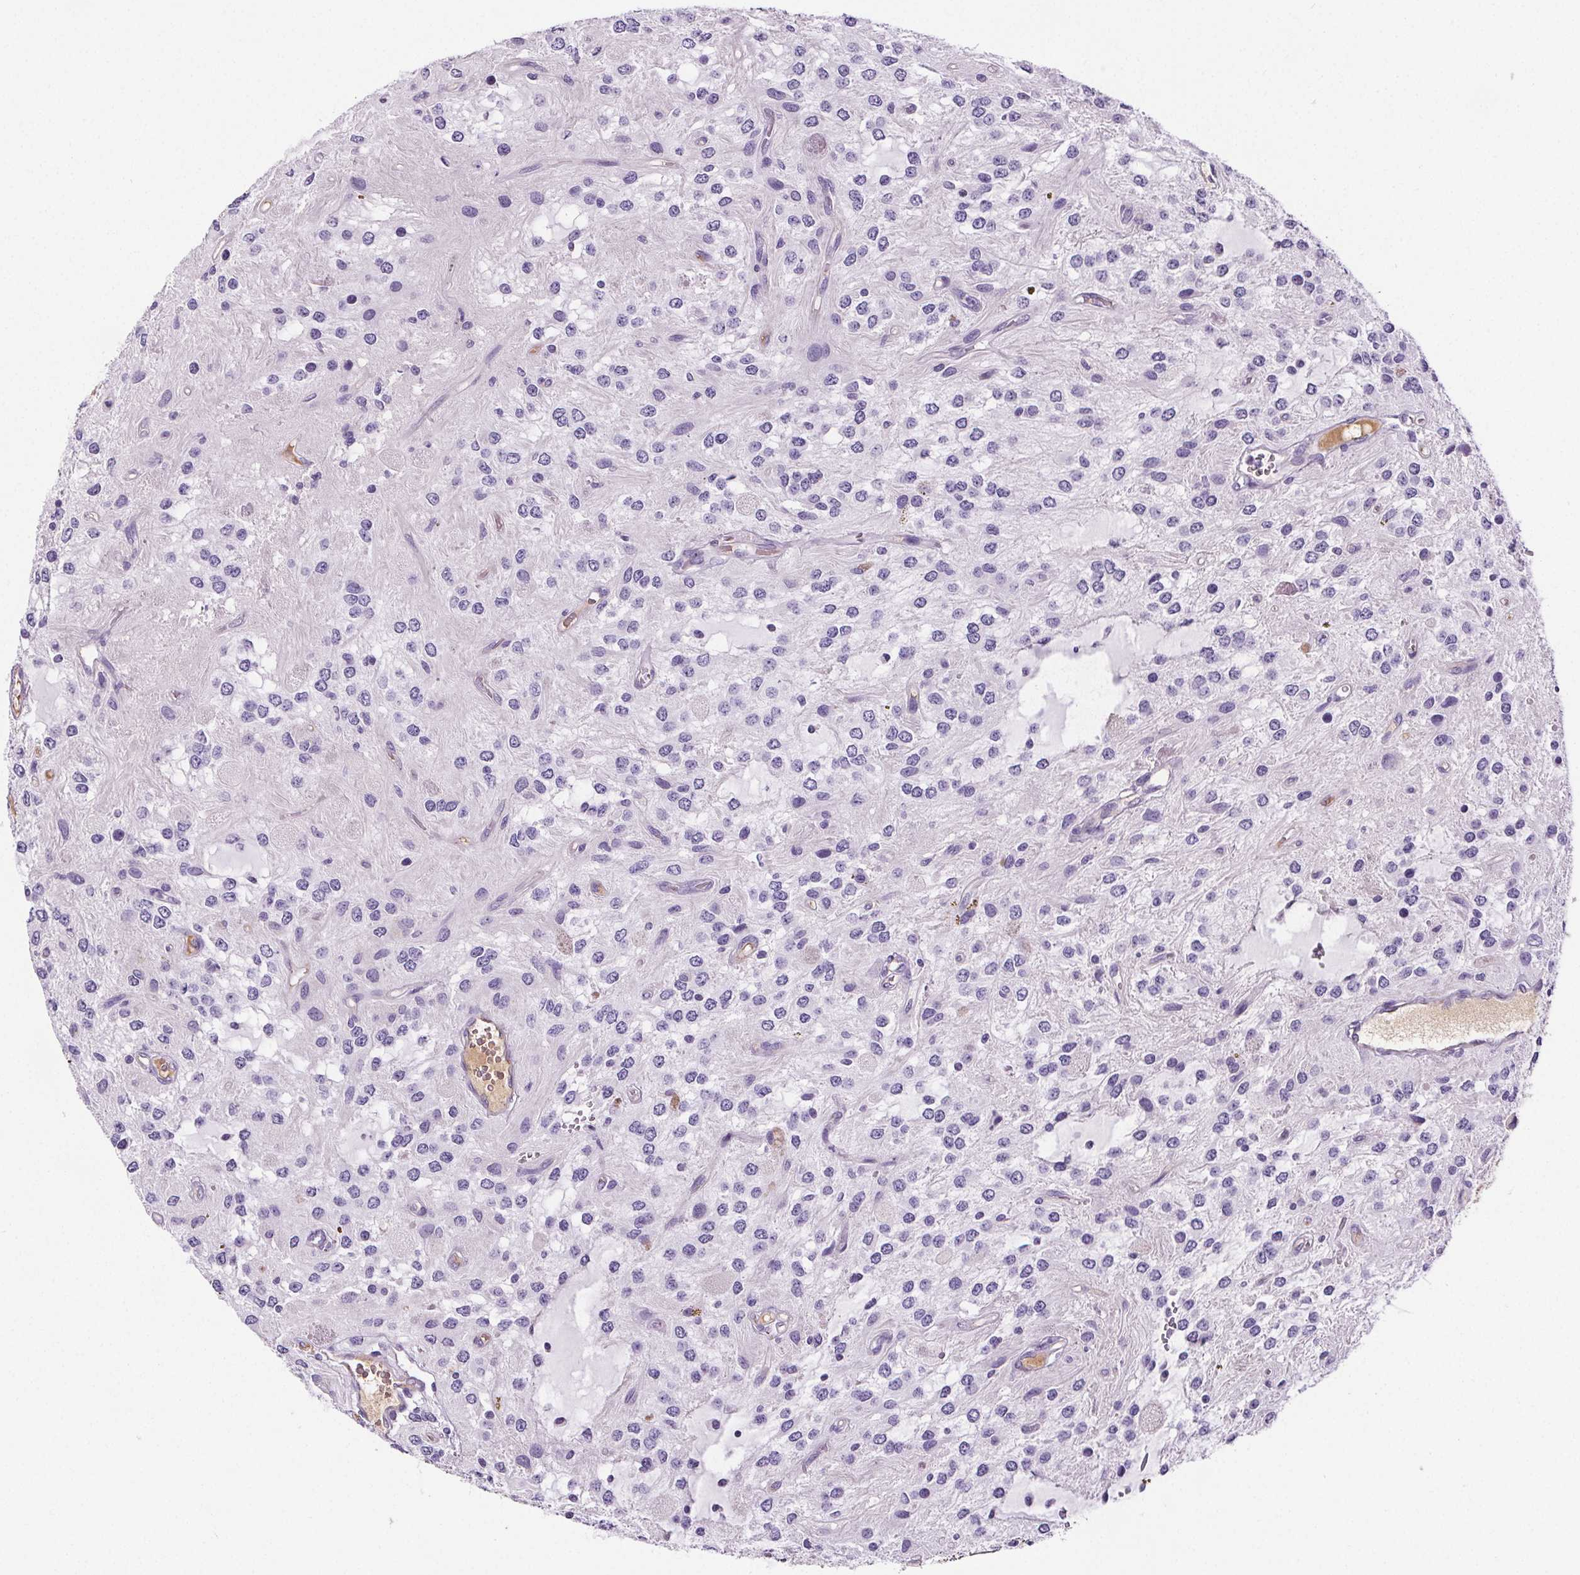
{"staining": {"intensity": "negative", "quantity": "none", "location": "none"}, "tissue": "glioma", "cell_type": "Tumor cells", "image_type": "cancer", "snomed": [{"axis": "morphology", "description": "Glioma, malignant, Low grade"}, {"axis": "topography", "description": "Cerebellum"}], "caption": "A micrograph of human malignant glioma (low-grade) is negative for staining in tumor cells. (DAB immunohistochemistry, high magnification).", "gene": "CD5L", "patient": {"sex": "female", "age": 14}}